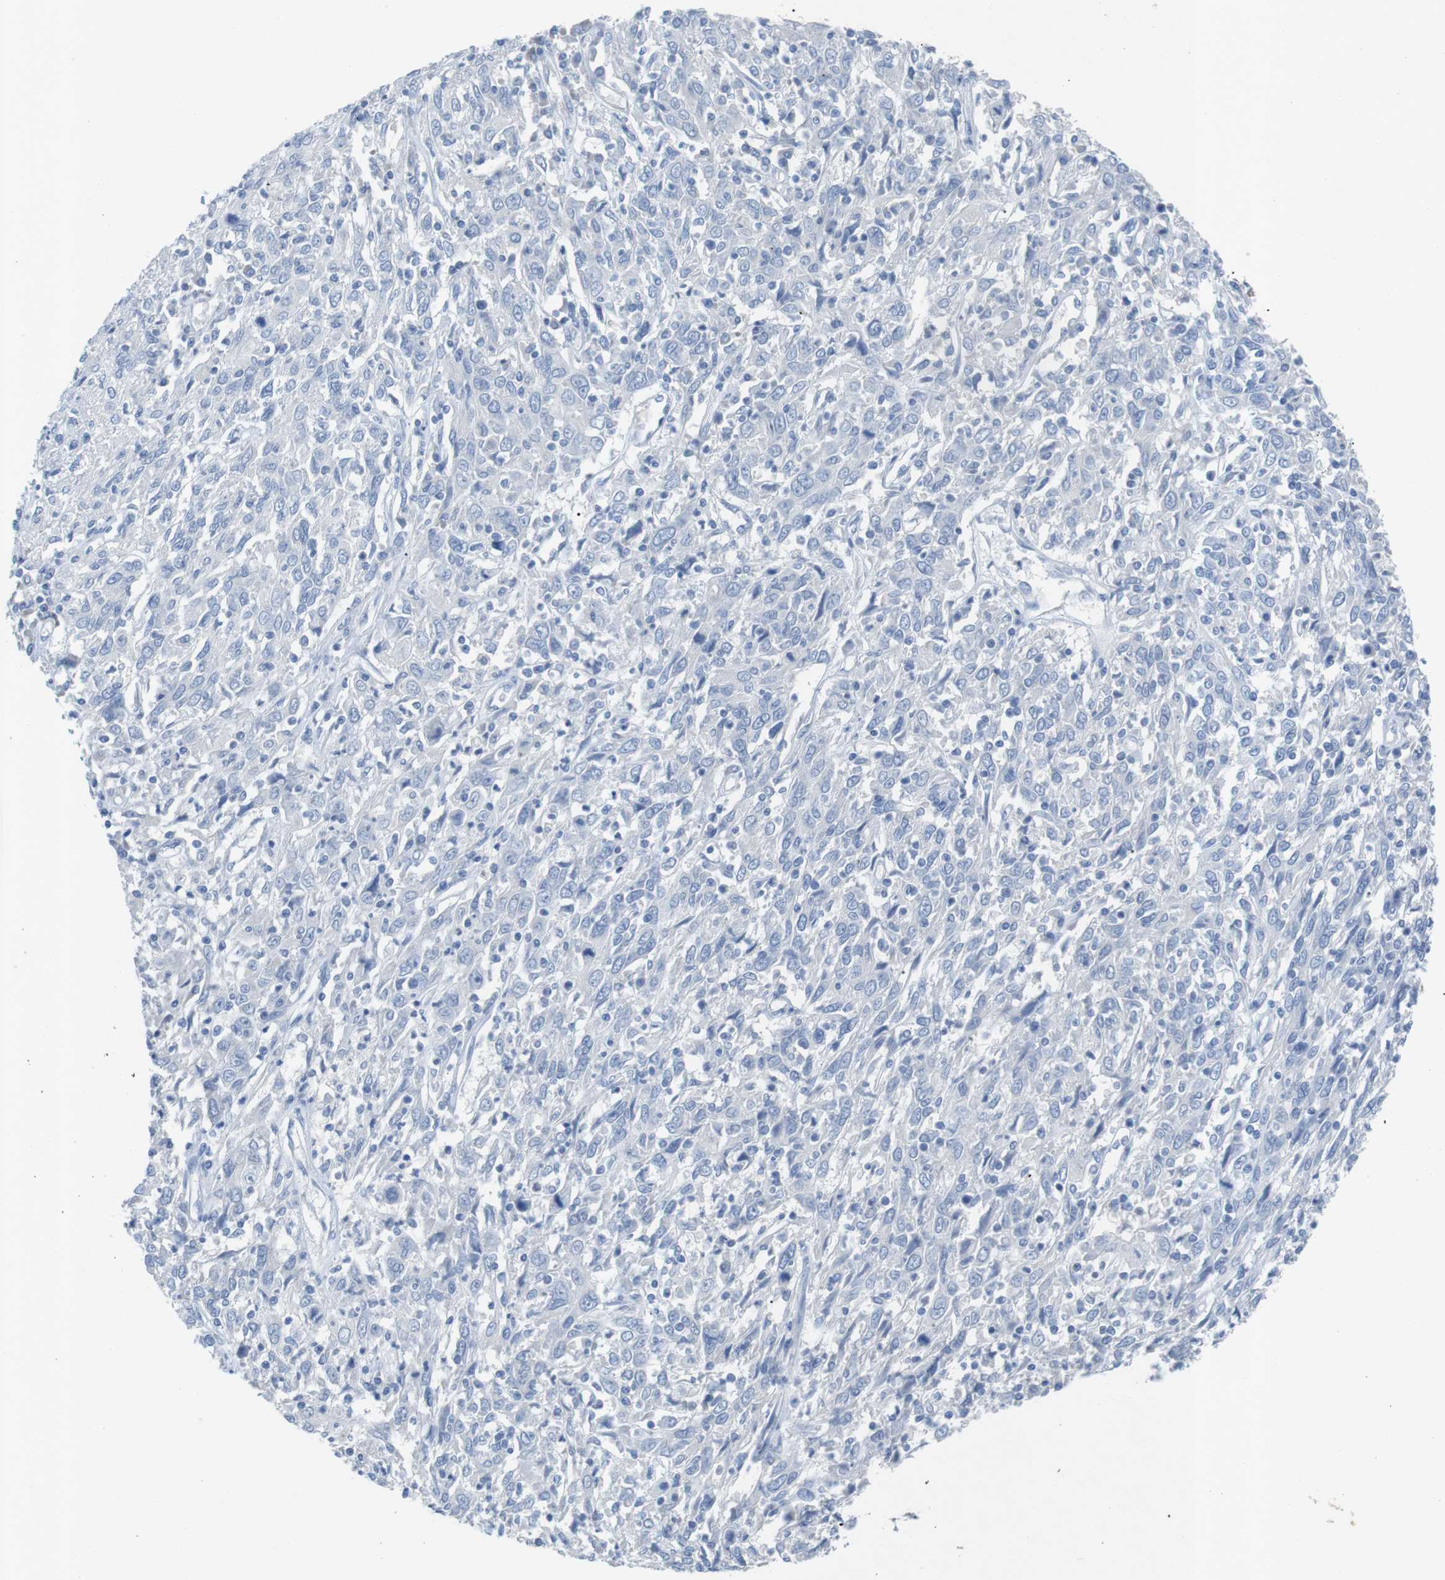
{"staining": {"intensity": "negative", "quantity": "none", "location": "none"}, "tissue": "cervical cancer", "cell_type": "Tumor cells", "image_type": "cancer", "snomed": [{"axis": "morphology", "description": "Squamous cell carcinoma, NOS"}, {"axis": "topography", "description": "Cervix"}], "caption": "This is an immunohistochemistry photomicrograph of cervical squamous cell carcinoma. There is no staining in tumor cells.", "gene": "SALL4", "patient": {"sex": "female", "age": 46}}